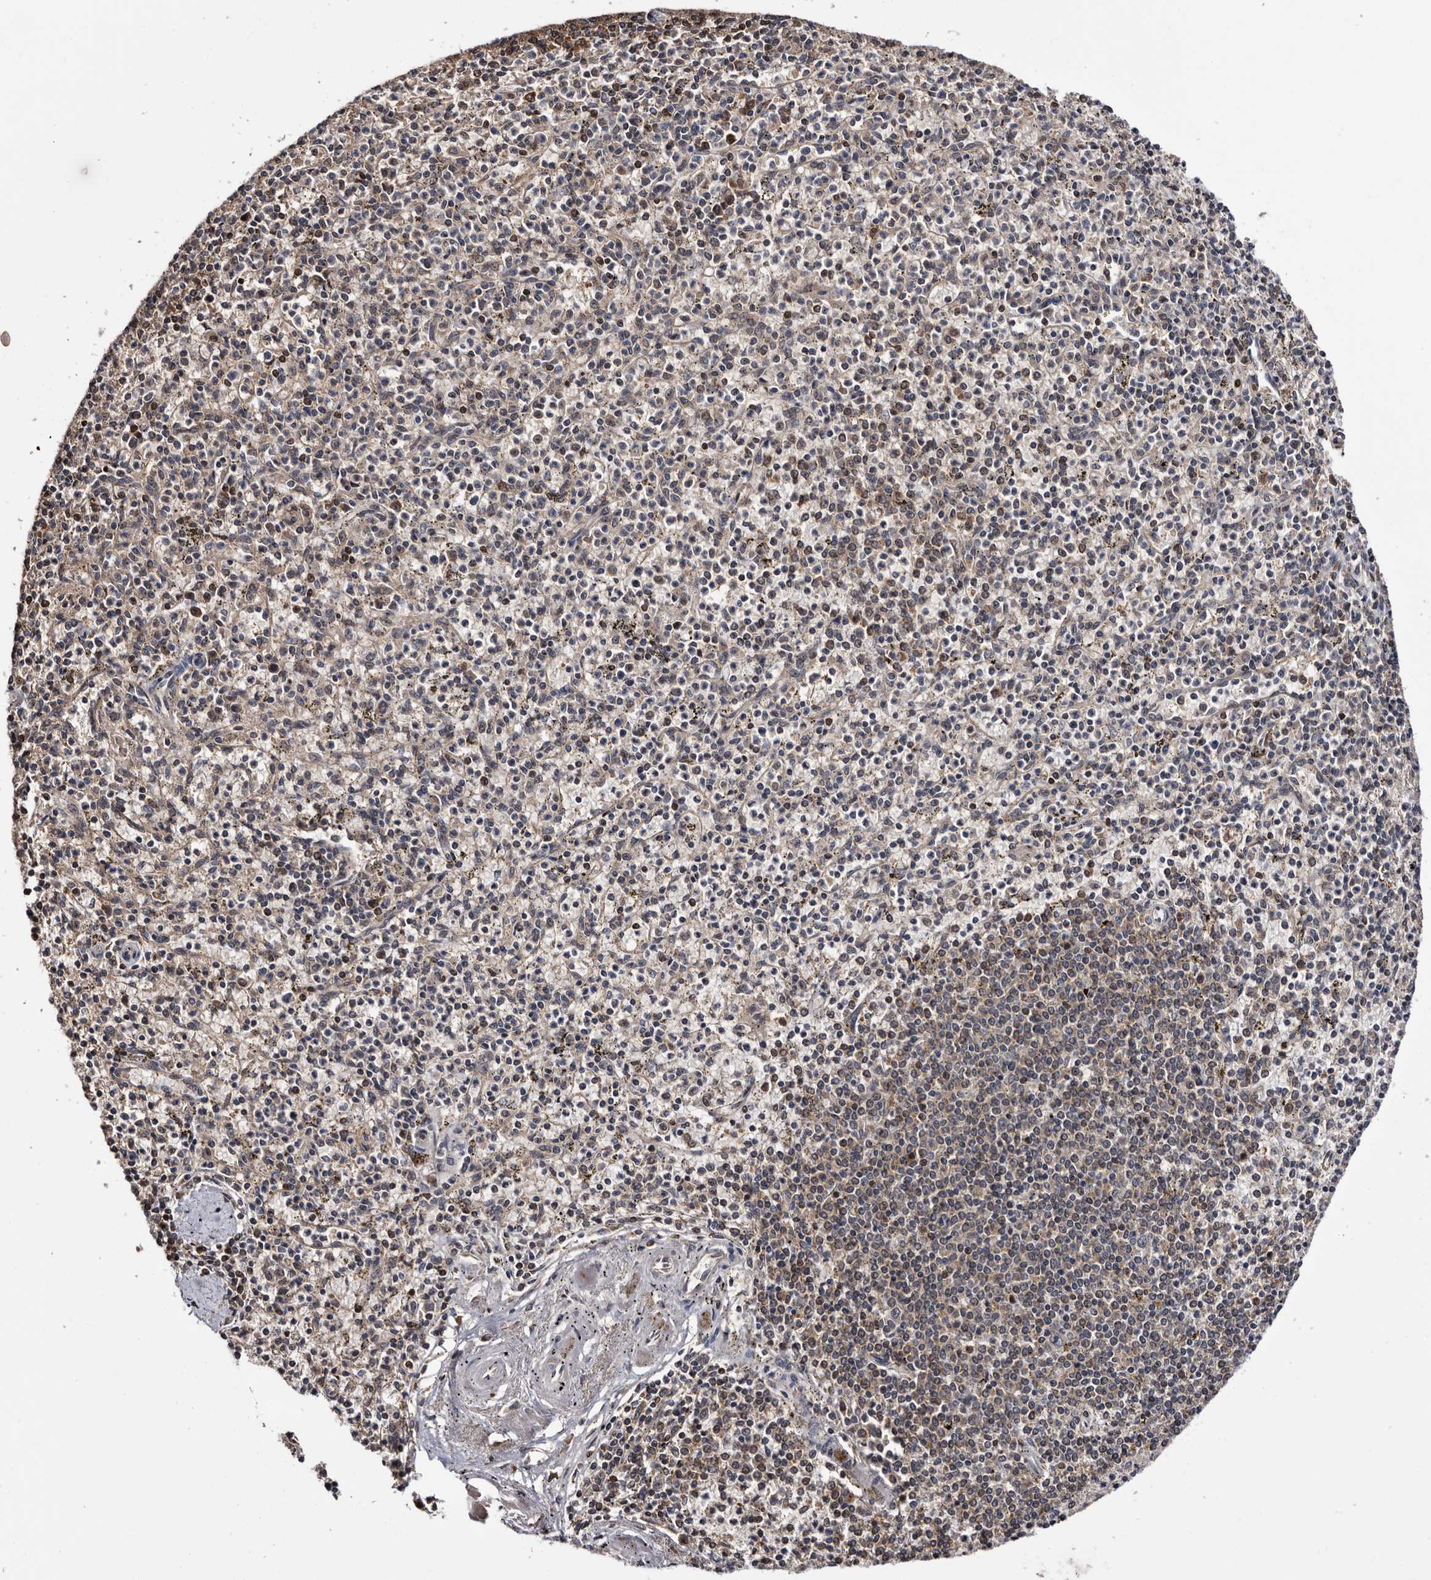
{"staining": {"intensity": "moderate", "quantity": "<25%", "location": "cytoplasmic/membranous"}, "tissue": "spleen", "cell_type": "Cells in red pulp", "image_type": "normal", "snomed": [{"axis": "morphology", "description": "Normal tissue, NOS"}, {"axis": "topography", "description": "Spleen"}], "caption": "Immunohistochemical staining of normal human spleen reveals low levels of moderate cytoplasmic/membranous positivity in approximately <25% of cells in red pulp. The protein of interest is shown in brown color, while the nuclei are stained blue.", "gene": "TTI2", "patient": {"sex": "male", "age": 72}}